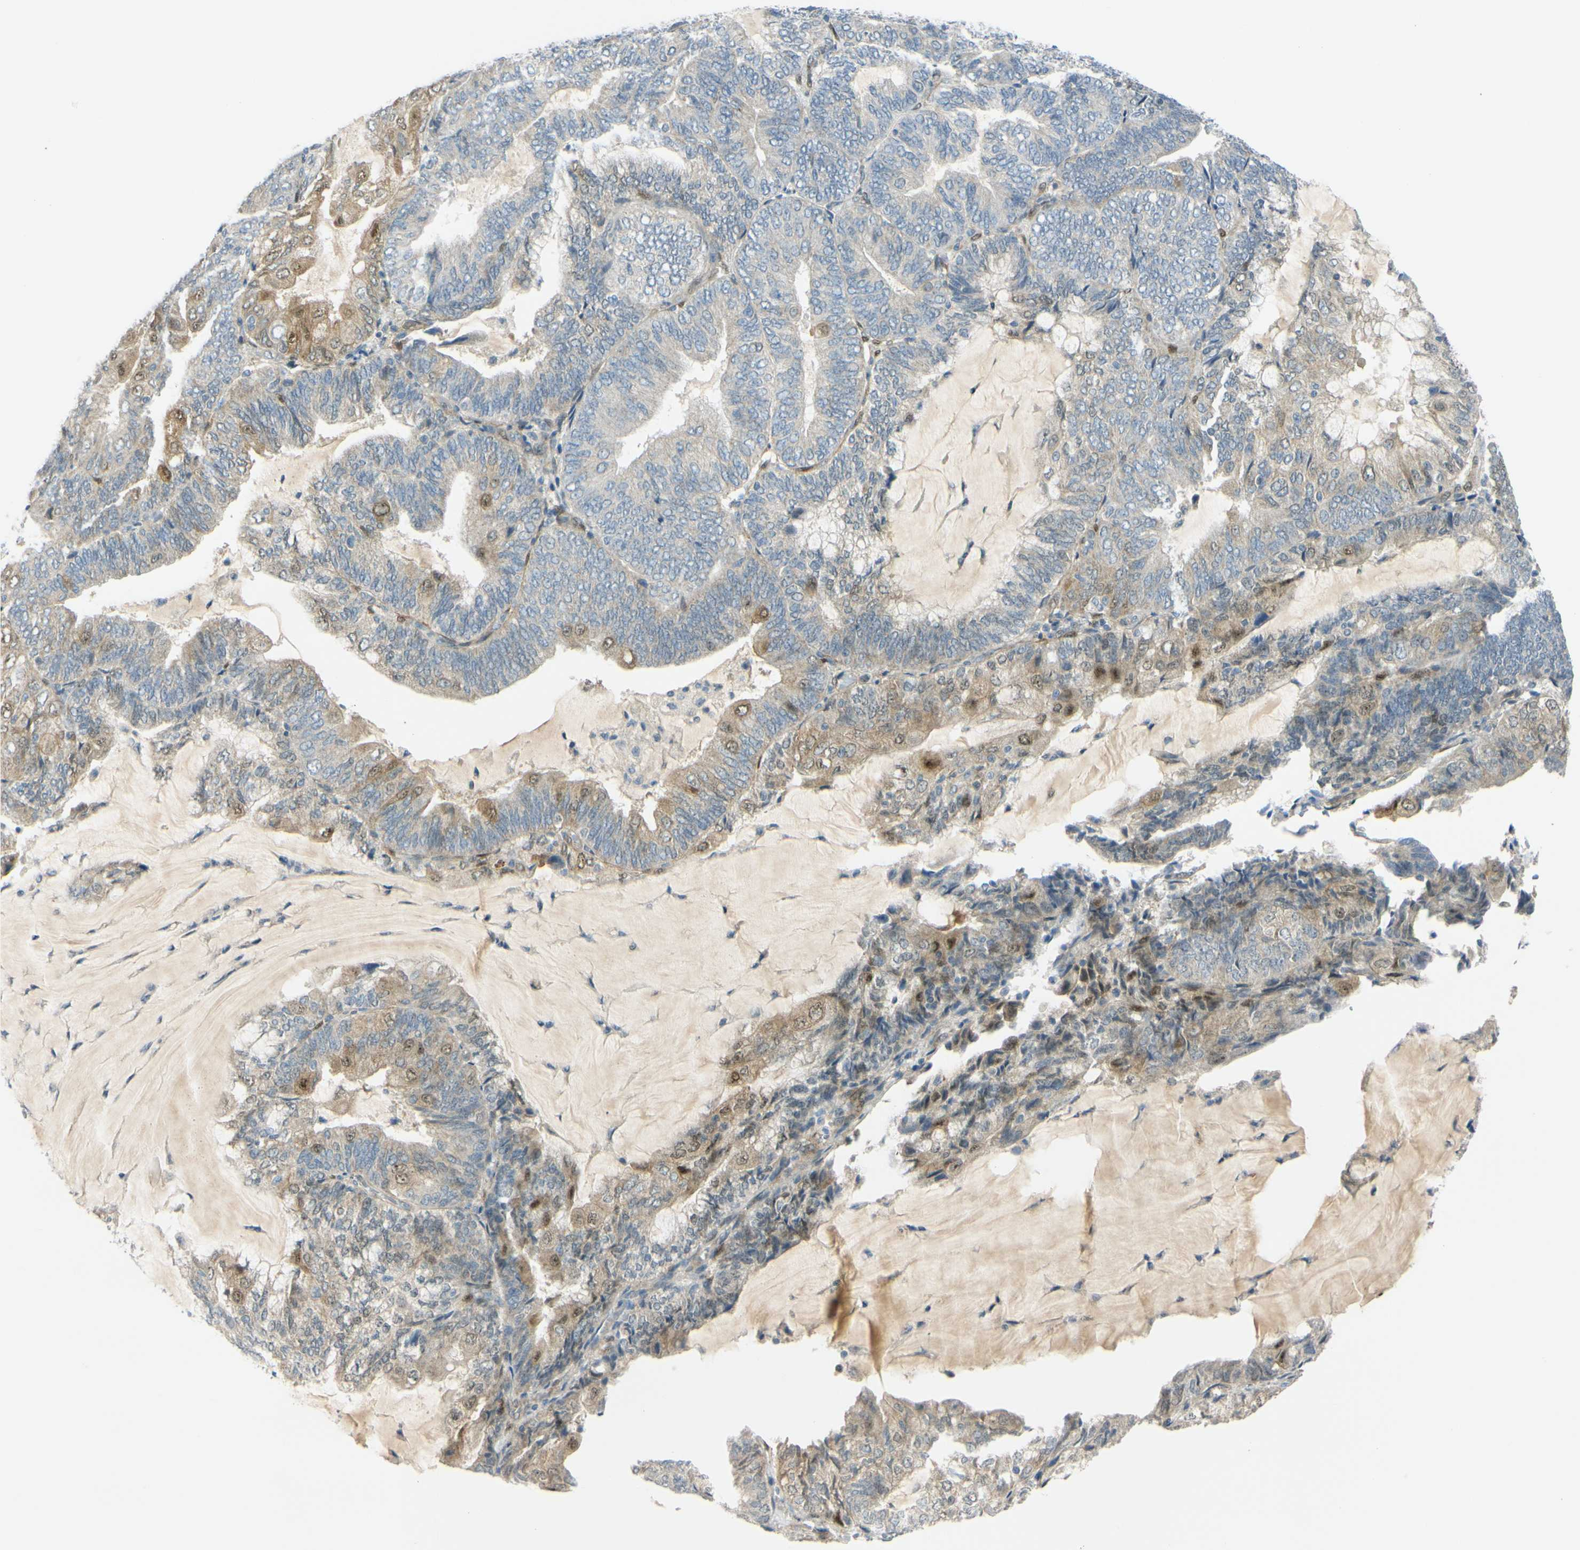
{"staining": {"intensity": "negative", "quantity": "none", "location": "none"}, "tissue": "endometrial cancer", "cell_type": "Tumor cells", "image_type": "cancer", "snomed": [{"axis": "morphology", "description": "Adenocarcinoma, NOS"}, {"axis": "topography", "description": "Endometrium"}], "caption": "Immunohistochemical staining of endometrial cancer reveals no significant expression in tumor cells.", "gene": "FHL2", "patient": {"sex": "female", "age": 81}}